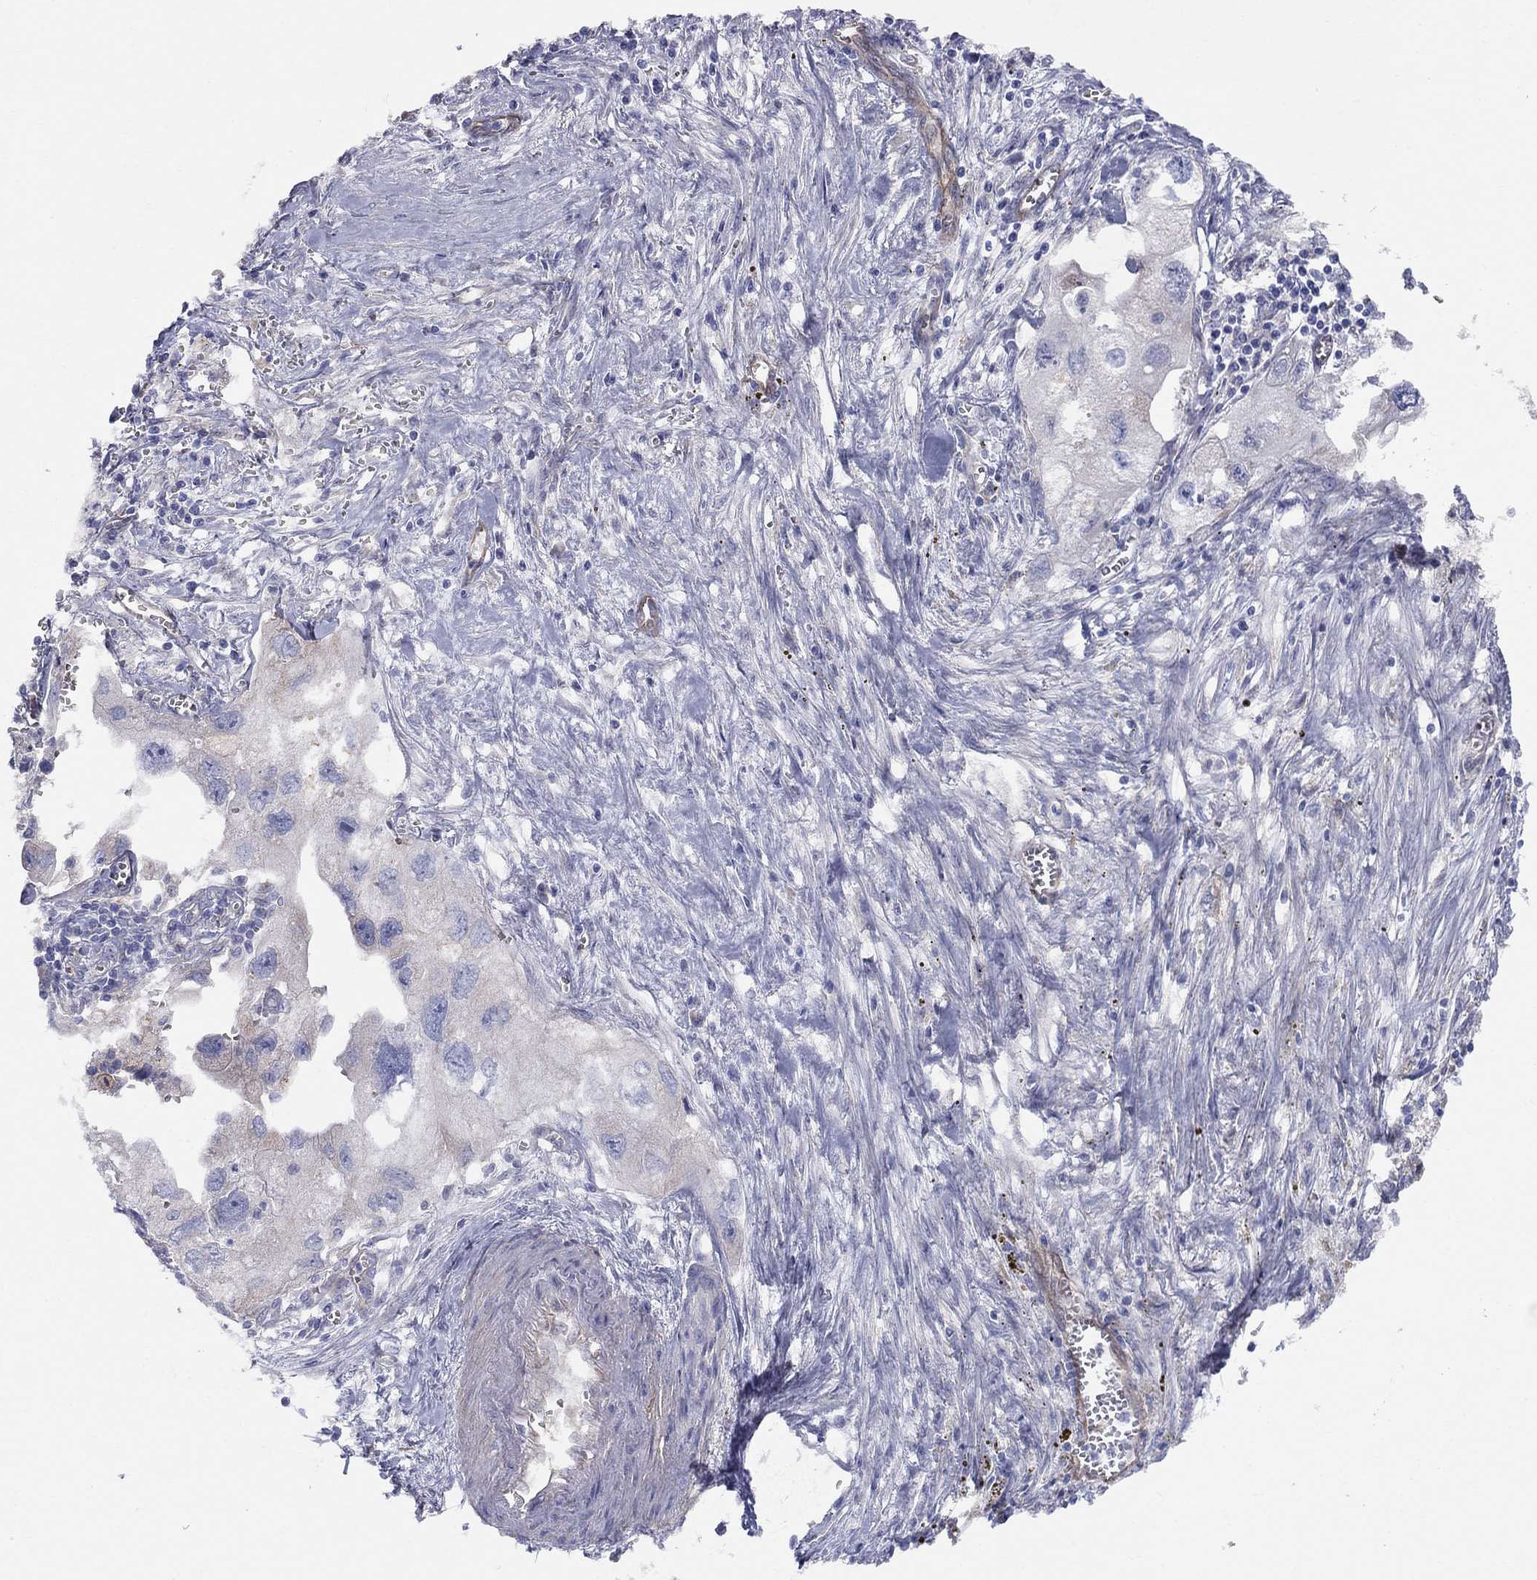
{"staining": {"intensity": "moderate", "quantity": "<25%", "location": "cytoplasmic/membranous"}, "tissue": "urothelial cancer", "cell_type": "Tumor cells", "image_type": "cancer", "snomed": [{"axis": "morphology", "description": "Urothelial carcinoma, High grade"}, {"axis": "topography", "description": "Urinary bladder"}], "caption": "The image reveals a brown stain indicating the presence of a protein in the cytoplasmic/membranous of tumor cells in urothelial cancer.", "gene": "EMP2", "patient": {"sex": "male", "age": 59}}